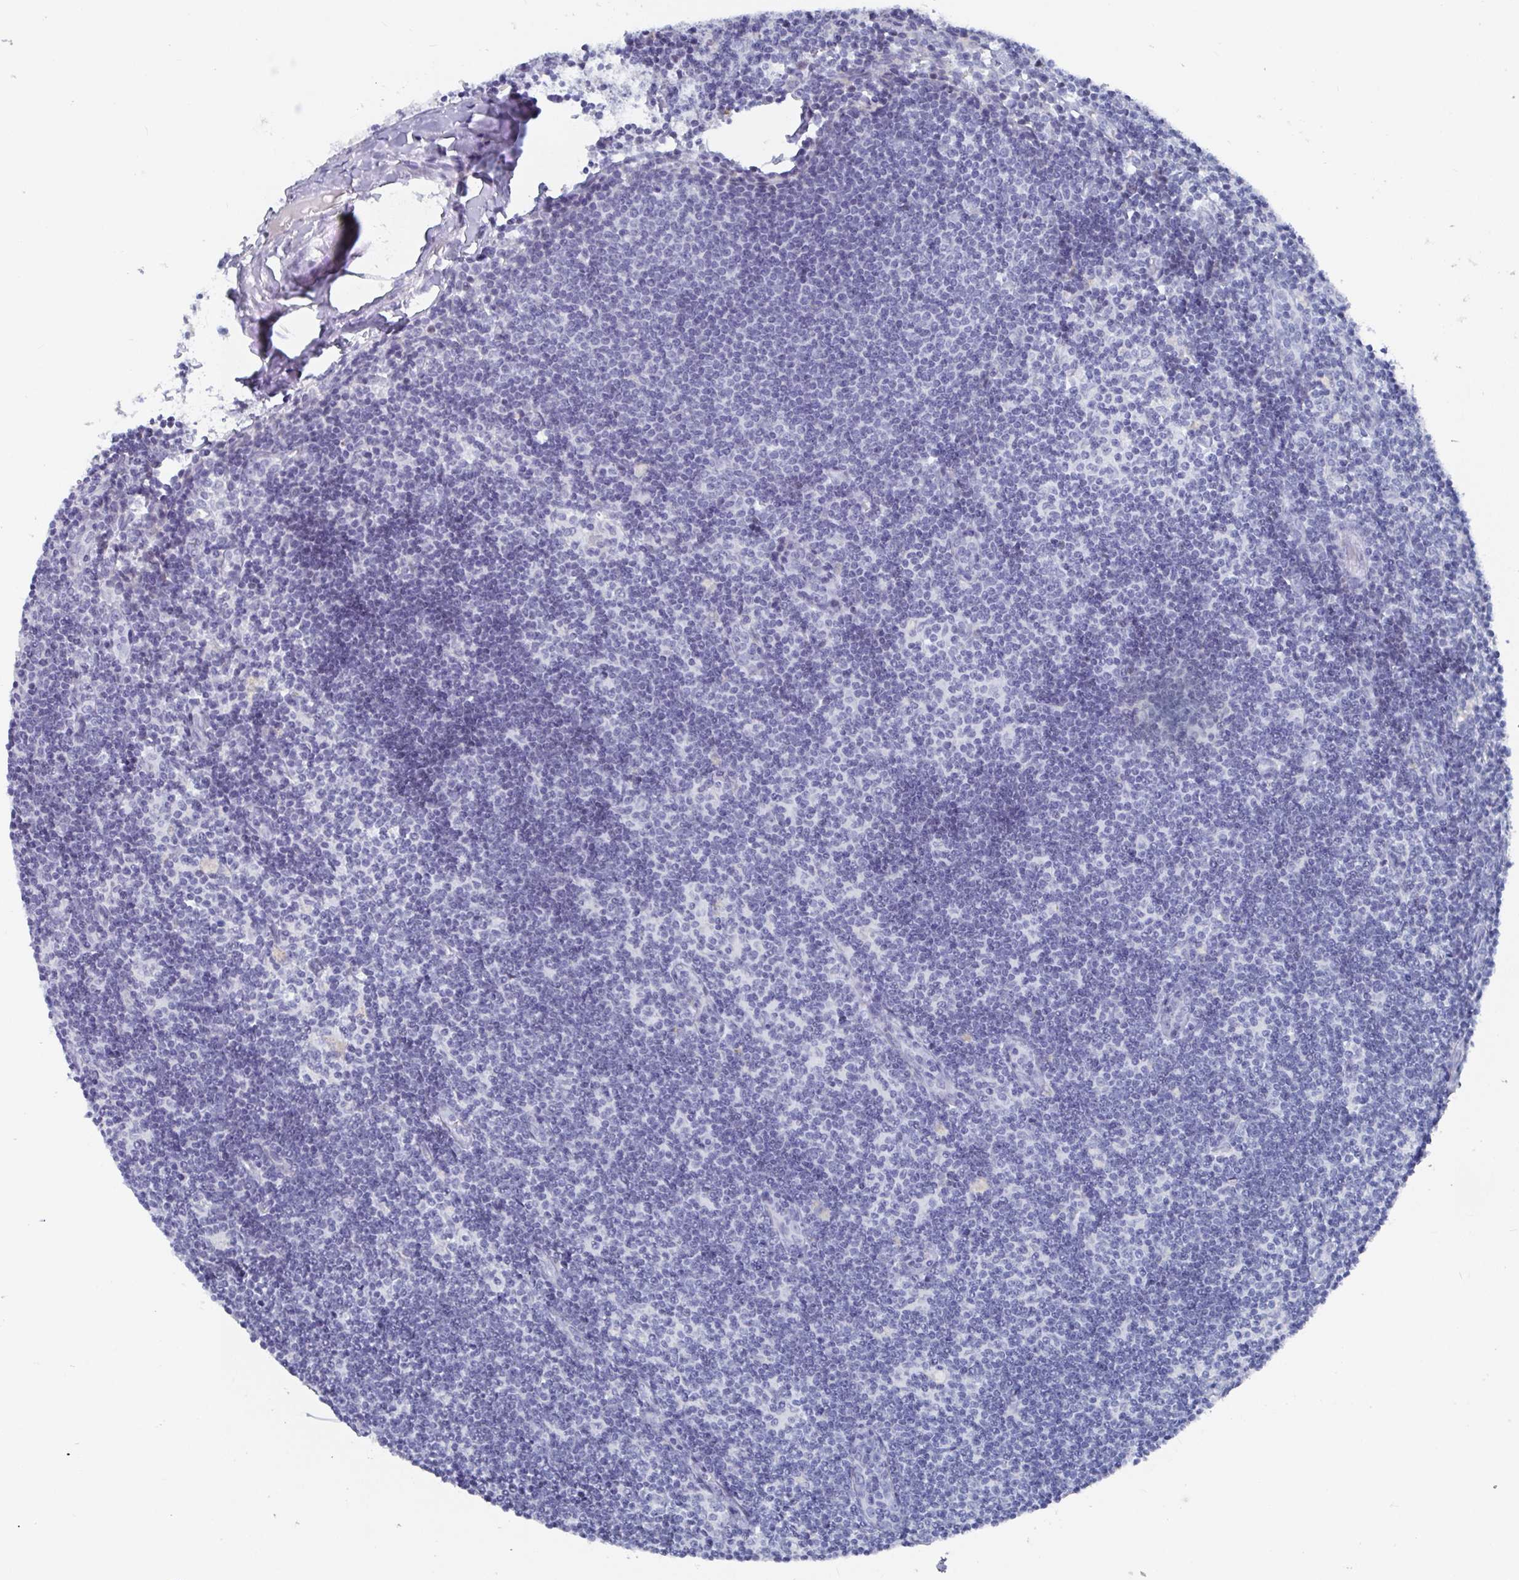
{"staining": {"intensity": "negative", "quantity": "none", "location": "none"}, "tissue": "lymph node", "cell_type": "Germinal center cells", "image_type": "normal", "snomed": [{"axis": "morphology", "description": "Normal tissue, NOS"}, {"axis": "topography", "description": "Lymph node"}], "caption": "This micrograph is of unremarkable lymph node stained with immunohistochemistry (IHC) to label a protein in brown with the nuclei are counter-stained blue. There is no positivity in germinal center cells. (Stains: DAB (3,3'-diaminobenzidine) immunohistochemistry (IHC) with hematoxylin counter stain, Microscopy: brightfield microscopy at high magnification).", "gene": "CAMKV", "patient": {"sex": "female", "age": 31}}